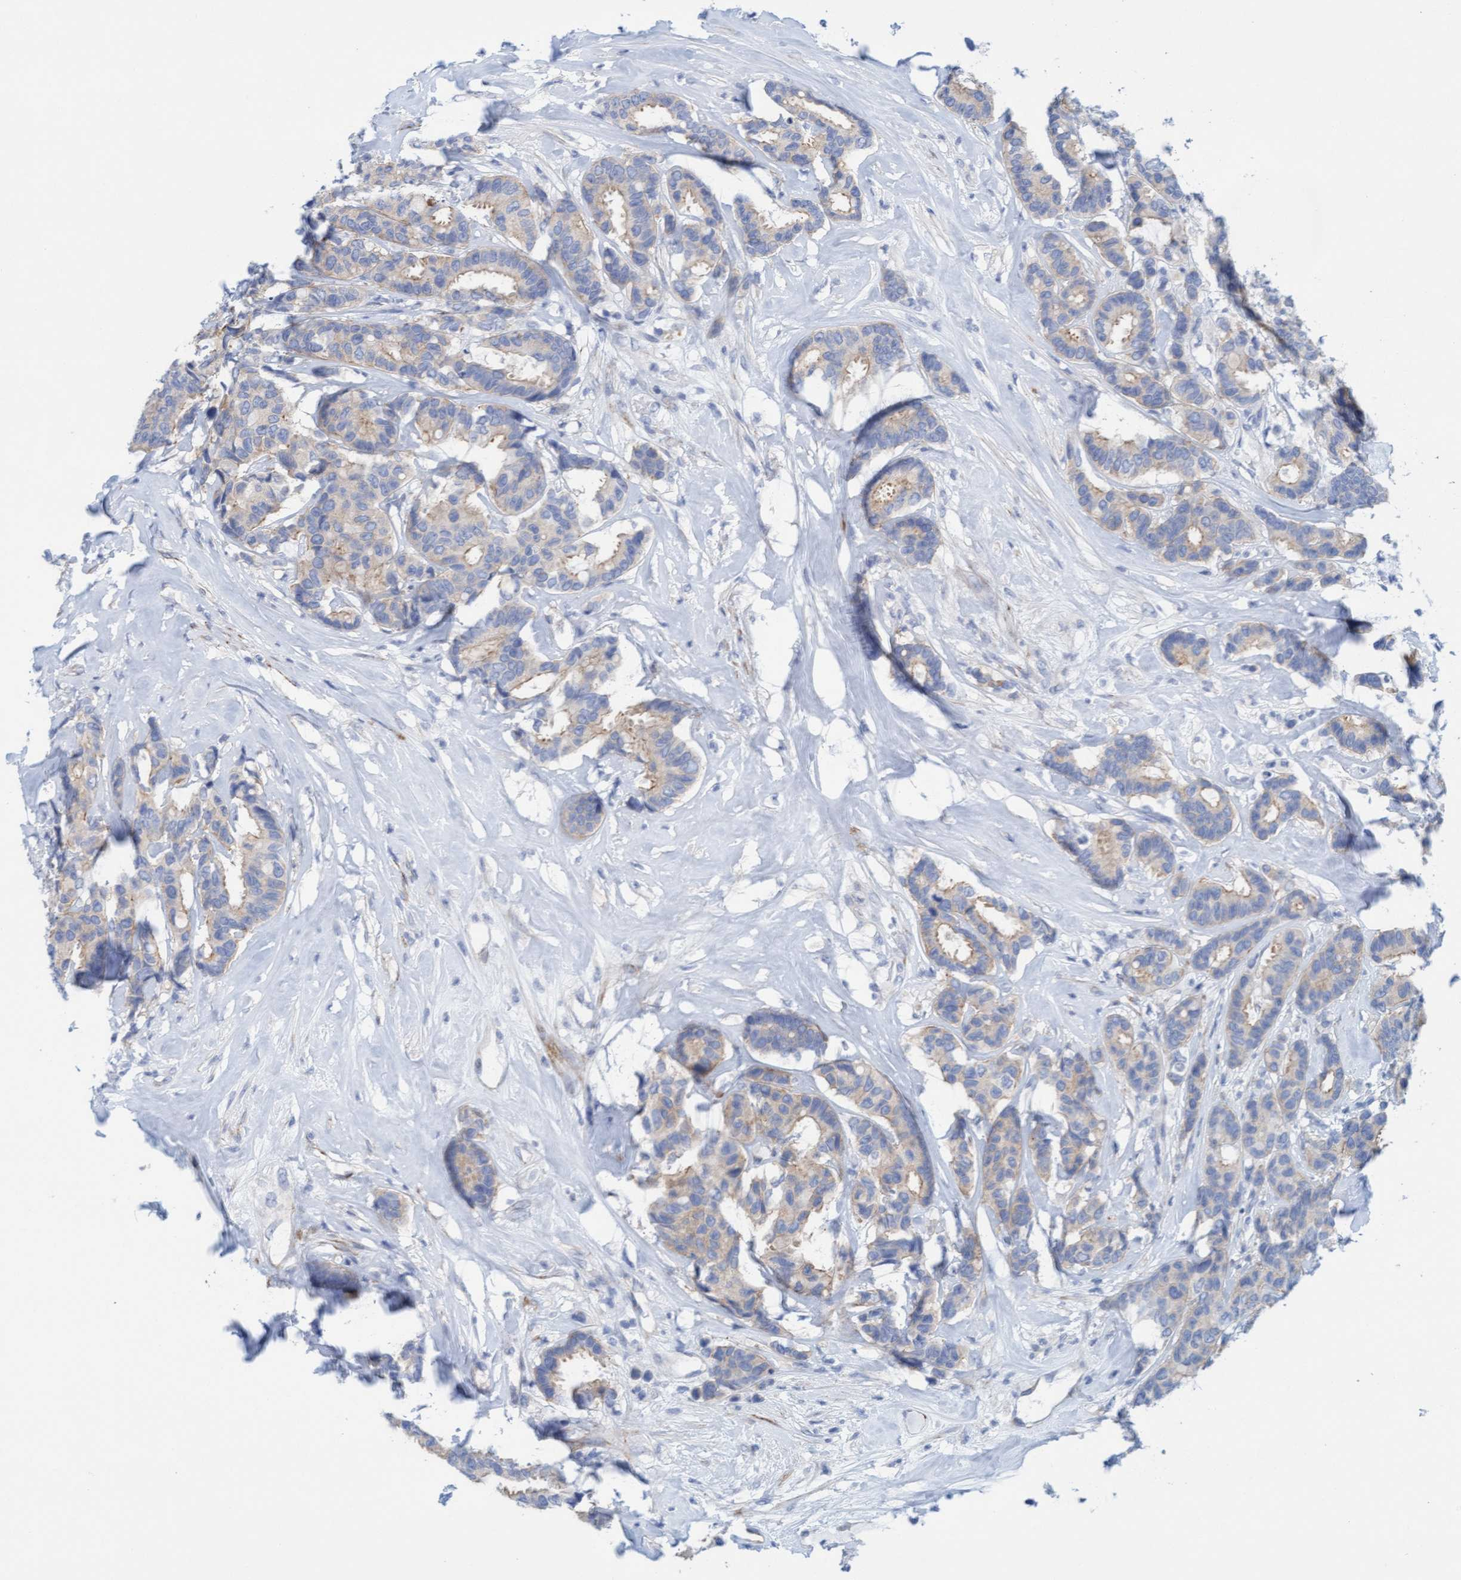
{"staining": {"intensity": "weak", "quantity": "<25%", "location": "cytoplasmic/membranous"}, "tissue": "breast cancer", "cell_type": "Tumor cells", "image_type": "cancer", "snomed": [{"axis": "morphology", "description": "Duct carcinoma"}, {"axis": "topography", "description": "Breast"}], "caption": "Immunohistochemical staining of breast cancer displays no significant positivity in tumor cells.", "gene": "MTFR1", "patient": {"sex": "female", "age": 87}}